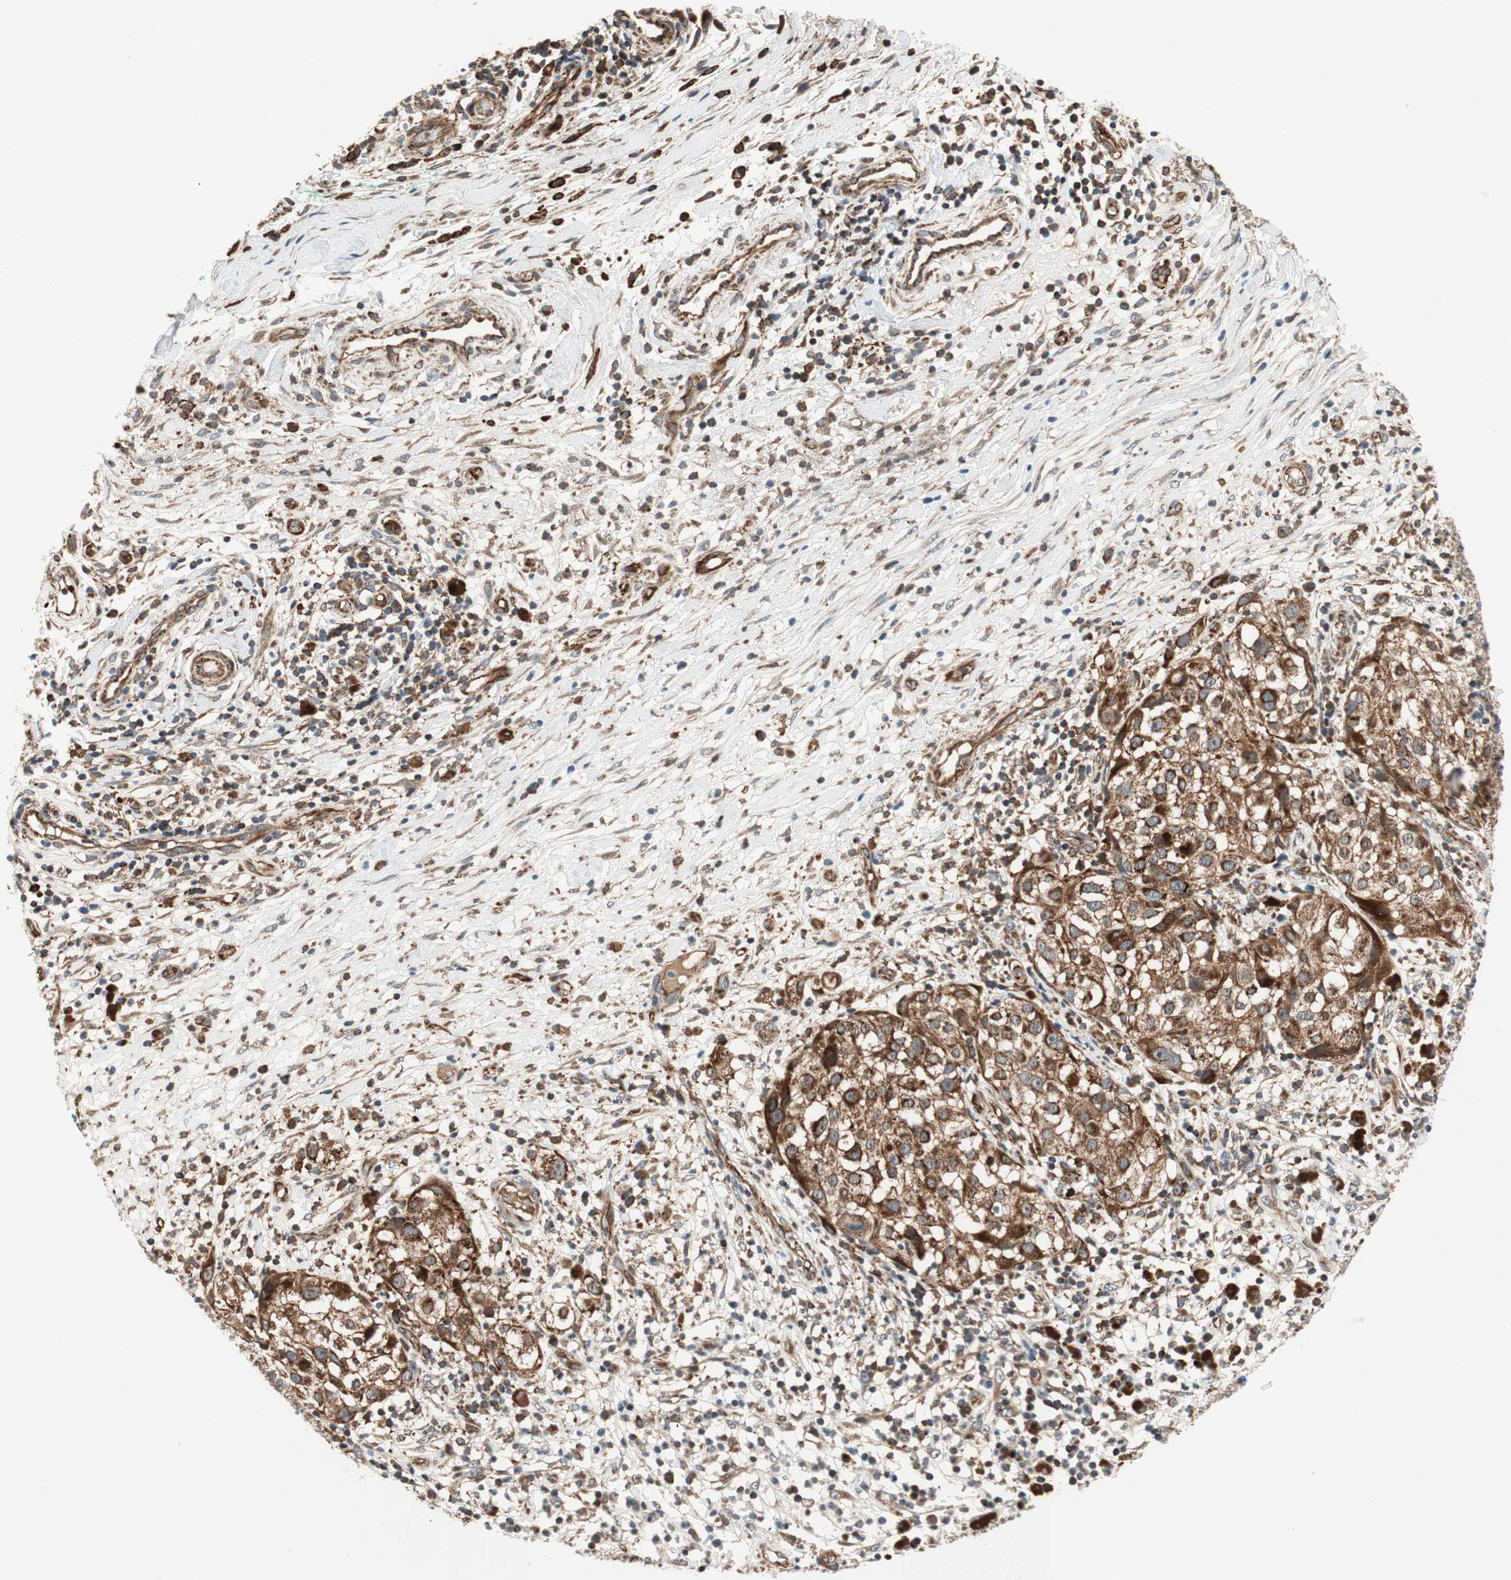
{"staining": {"intensity": "strong", "quantity": ">75%", "location": "cytoplasmic/membranous"}, "tissue": "melanoma", "cell_type": "Tumor cells", "image_type": "cancer", "snomed": [{"axis": "morphology", "description": "Necrosis, NOS"}, {"axis": "morphology", "description": "Malignant melanoma, NOS"}, {"axis": "topography", "description": "Skin"}], "caption": "Protein analysis of malignant melanoma tissue exhibits strong cytoplasmic/membranous staining in about >75% of tumor cells.", "gene": "AKAP1", "patient": {"sex": "female", "age": 87}}